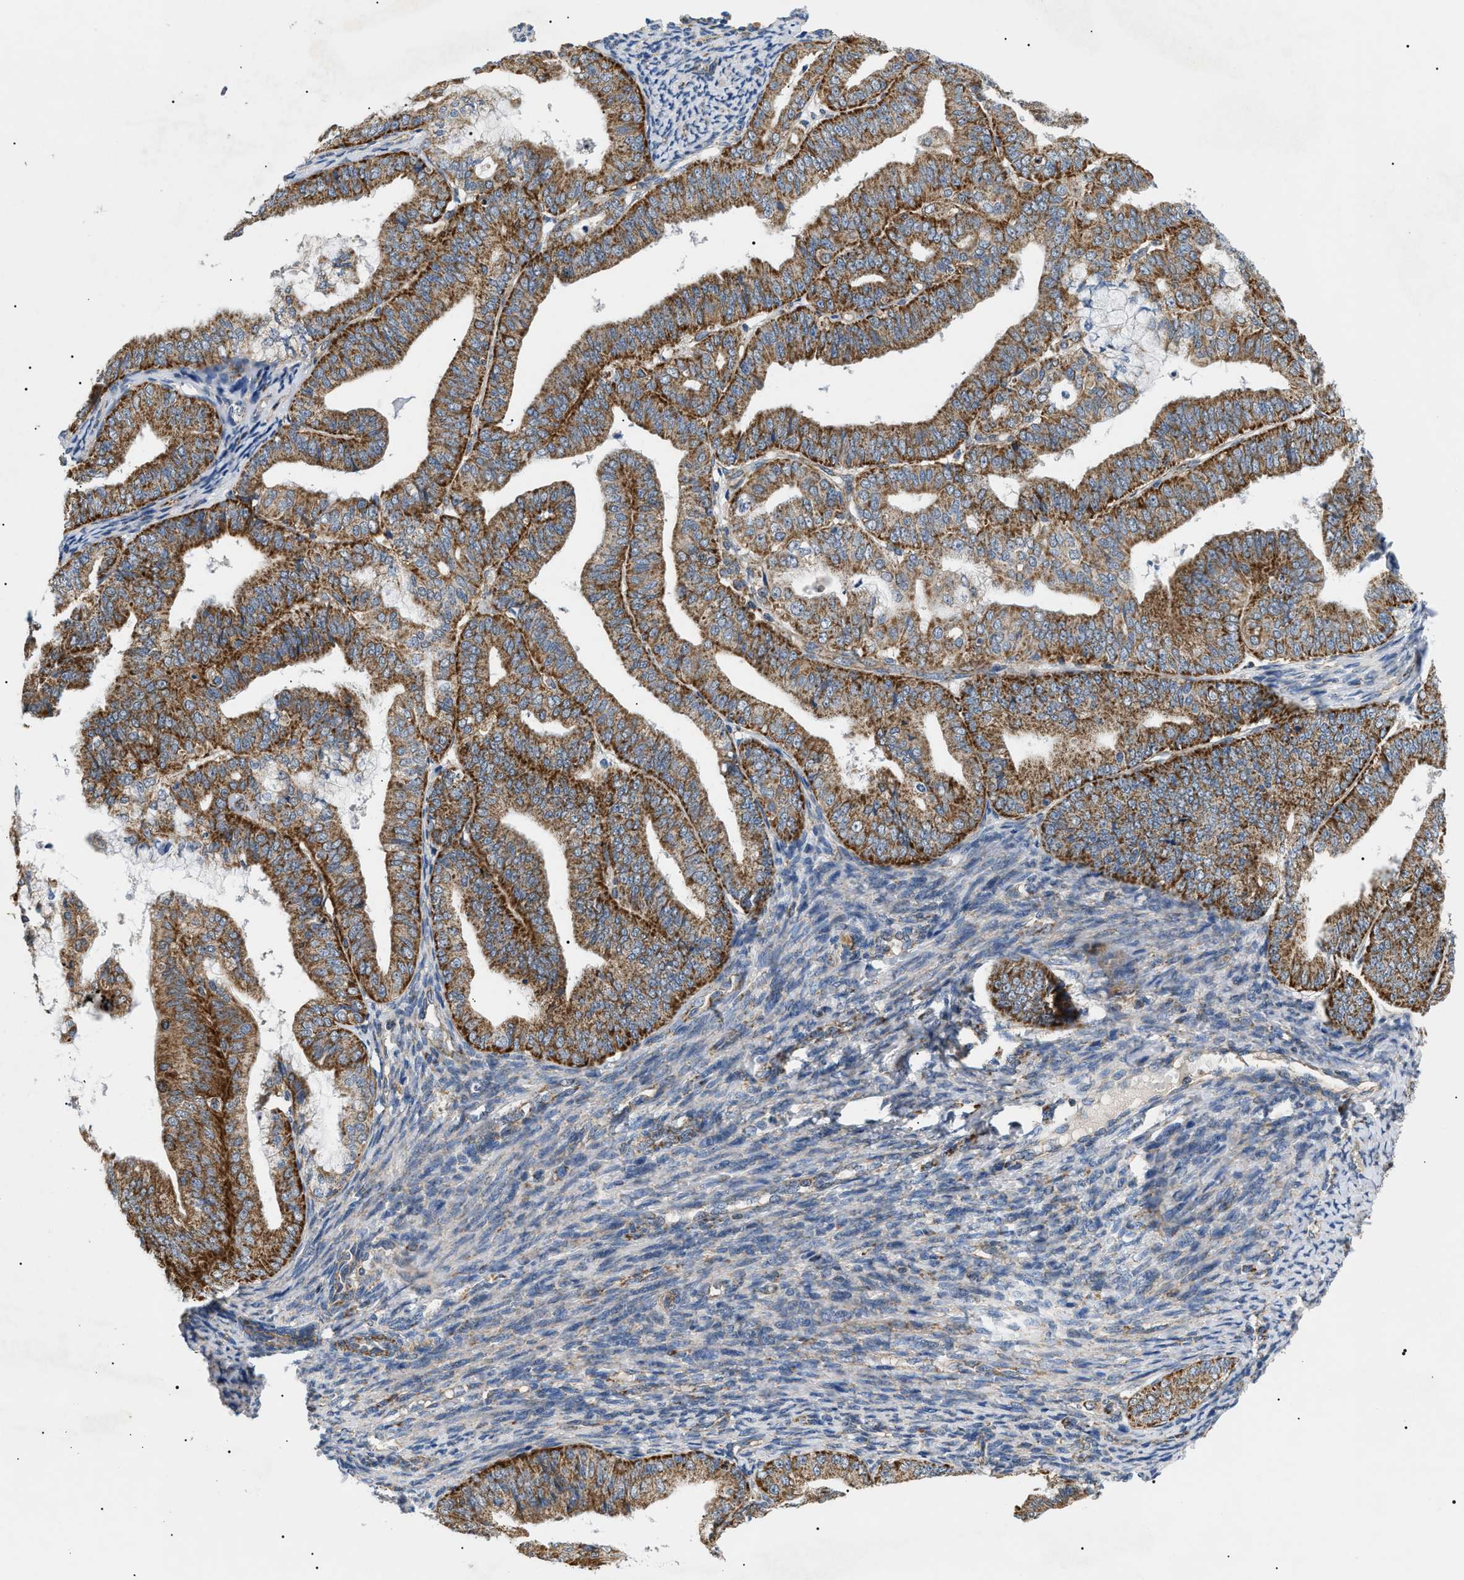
{"staining": {"intensity": "strong", "quantity": ">75%", "location": "cytoplasmic/membranous"}, "tissue": "endometrial cancer", "cell_type": "Tumor cells", "image_type": "cancer", "snomed": [{"axis": "morphology", "description": "Adenocarcinoma, NOS"}, {"axis": "topography", "description": "Endometrium"}], "caption": "This photomicrograph exhibits immunohistochemistry (IHC) staining of endometrial adenocarcinoma, with high strong cytoplasmic/membranous positivity in about >75% of tumor cells.", "gene": "TOMM6", "patient": {"sex": "female", "age": 63}}